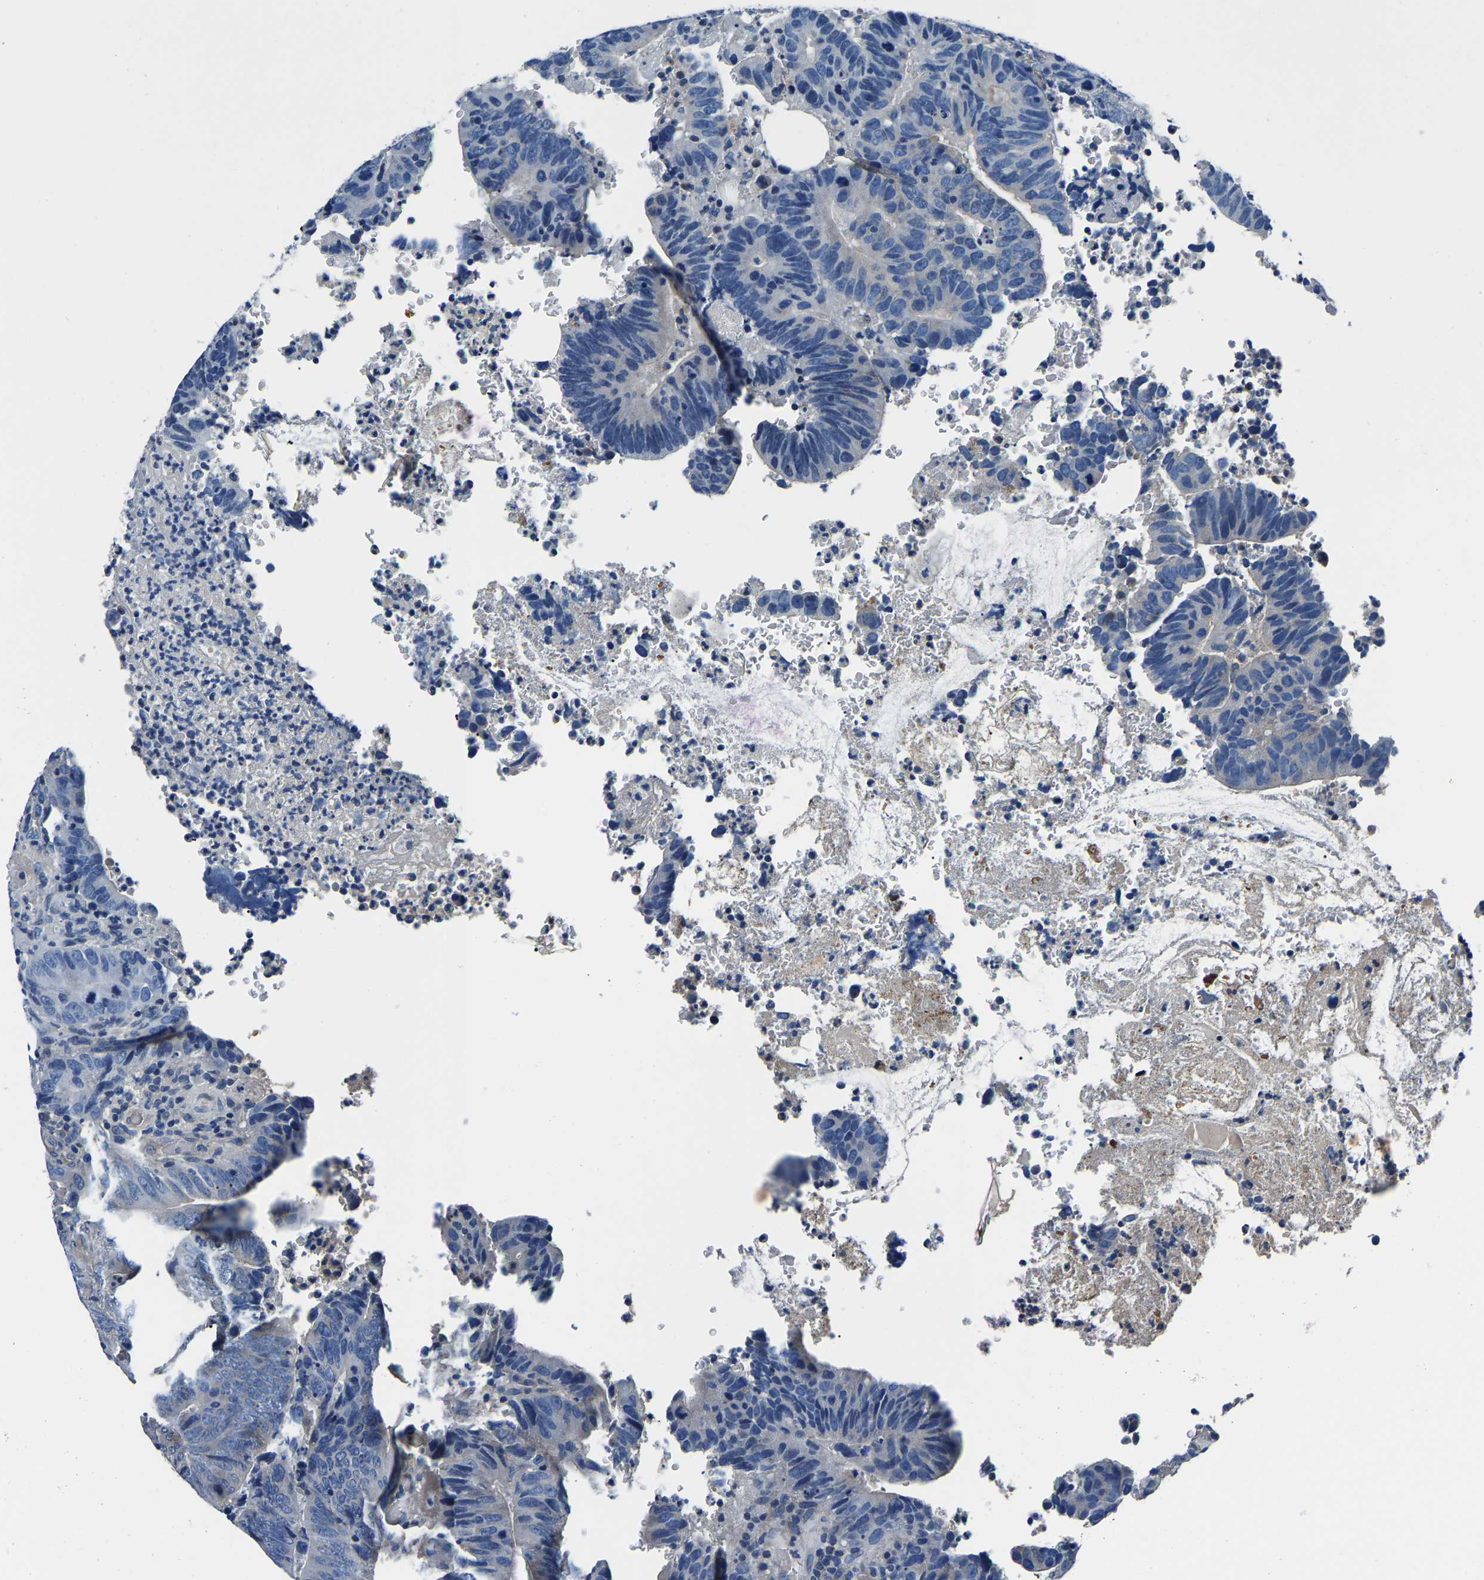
{"staining": {"intensity": "negative", "quantity": "none", "location": "none"}, "tissue": "colorectal cancer", "cell_type": "Tumor cells", "image_type": "cancer", "snomed": [{"axis": "morphology", "description": "Adenocarcinoma, NOS"}, {"axis": "topography", "description": "Colon"}], "caption": "Human colorectal adenocarcinoma stained for a protein using IHC exhibits no positivity in tumor cells.", "gene": "SH3GLB1", "patient": {"sex": "male", "age": 56}}